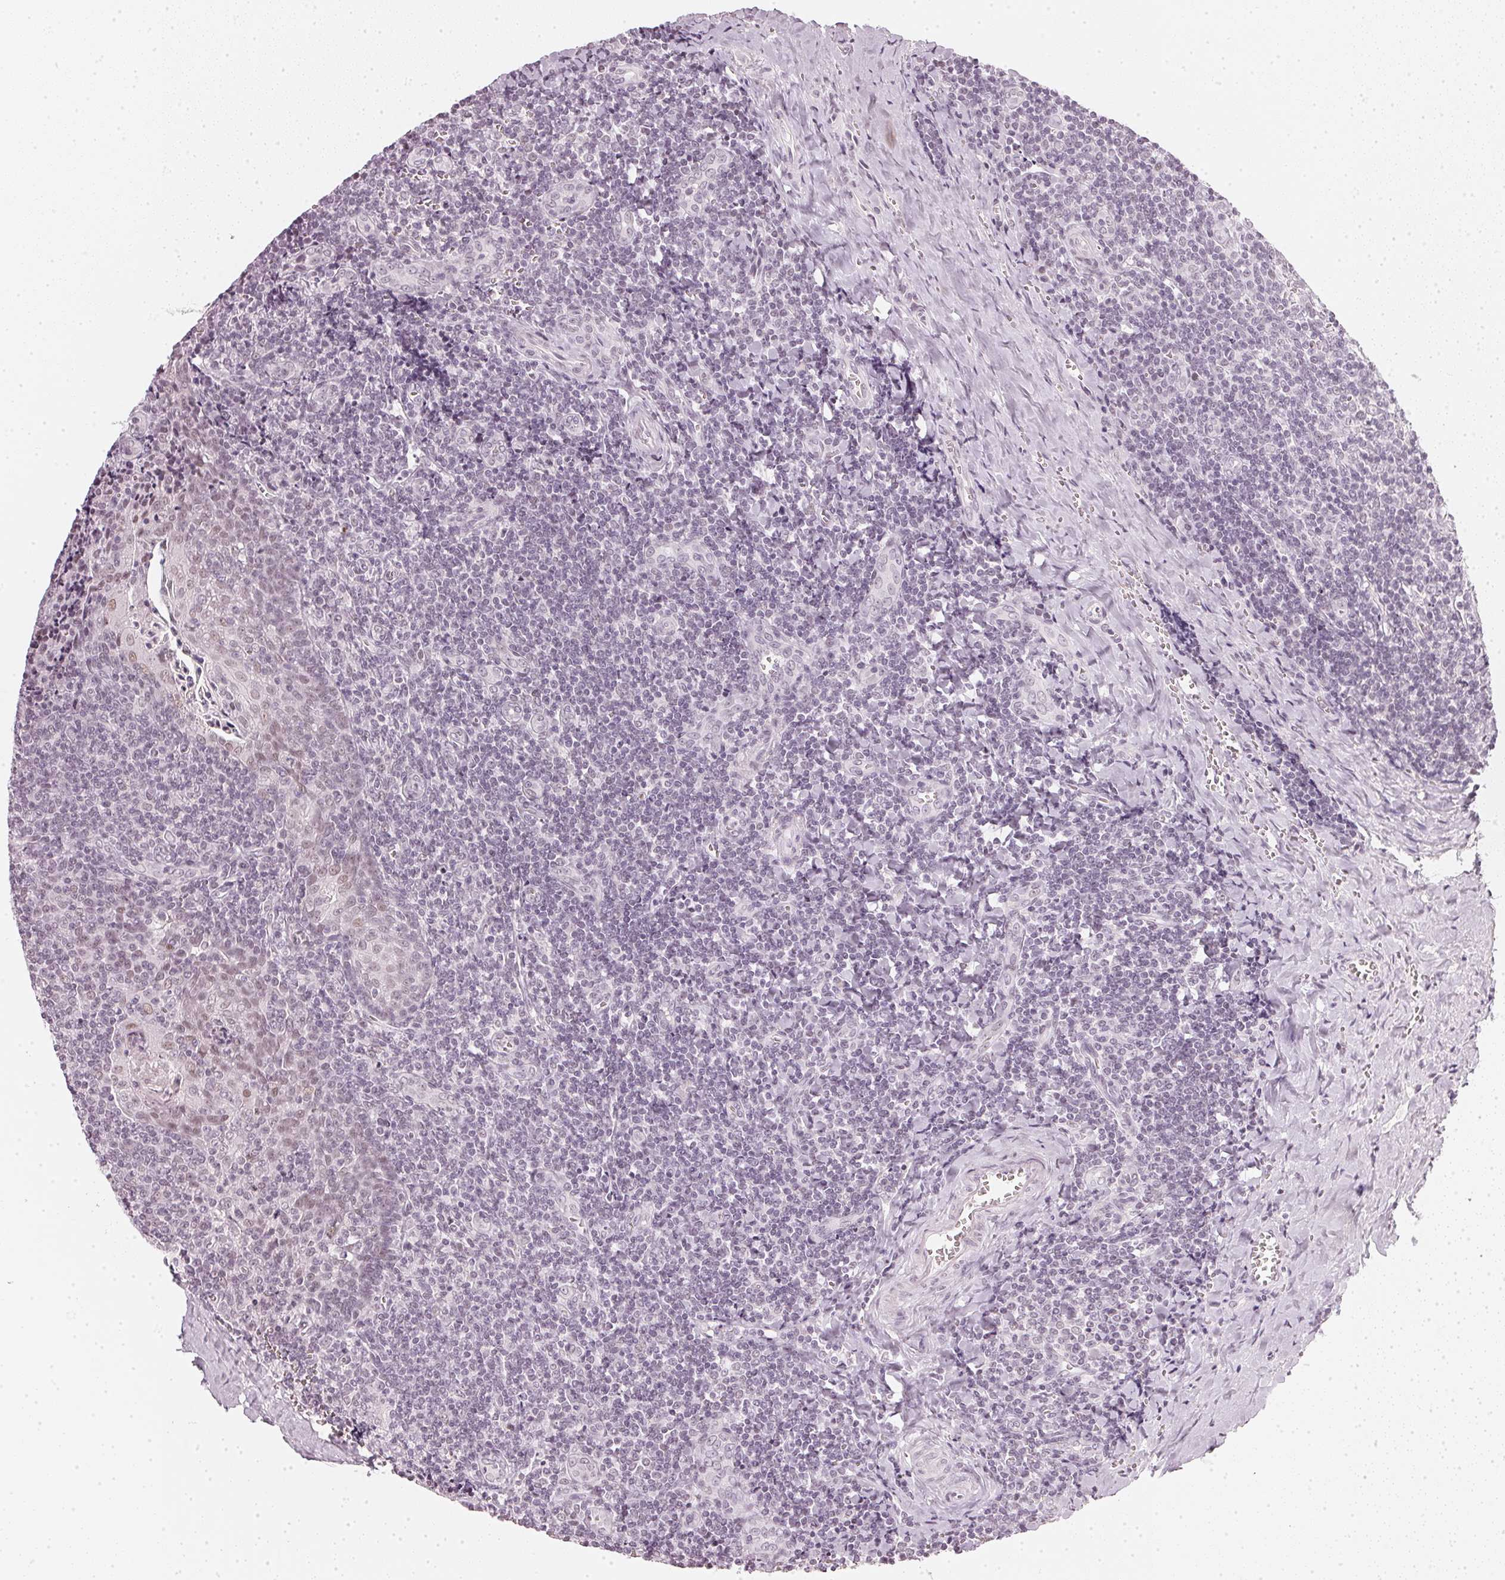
{"staining": {"intensity": "negative", "quantity": "none", "location": "none"}, "tissue": "tonsil", "cell_type": "Germinal center cells", "image_type": "normal", "snomed": [{"axis": "morphology", "description": "Normal tissue, NOS"}, {"axis": "morphology", "description": "Inflammation, NOS"}, {"axis": "topography", "description": "Tonsil"}], "caption": "Human tonsil stained for a protein using immunohistochemistry displays no staining in germinal center cells.", "gene": "DNAJC6", "patient": {"sex": "female", "age": 31}}